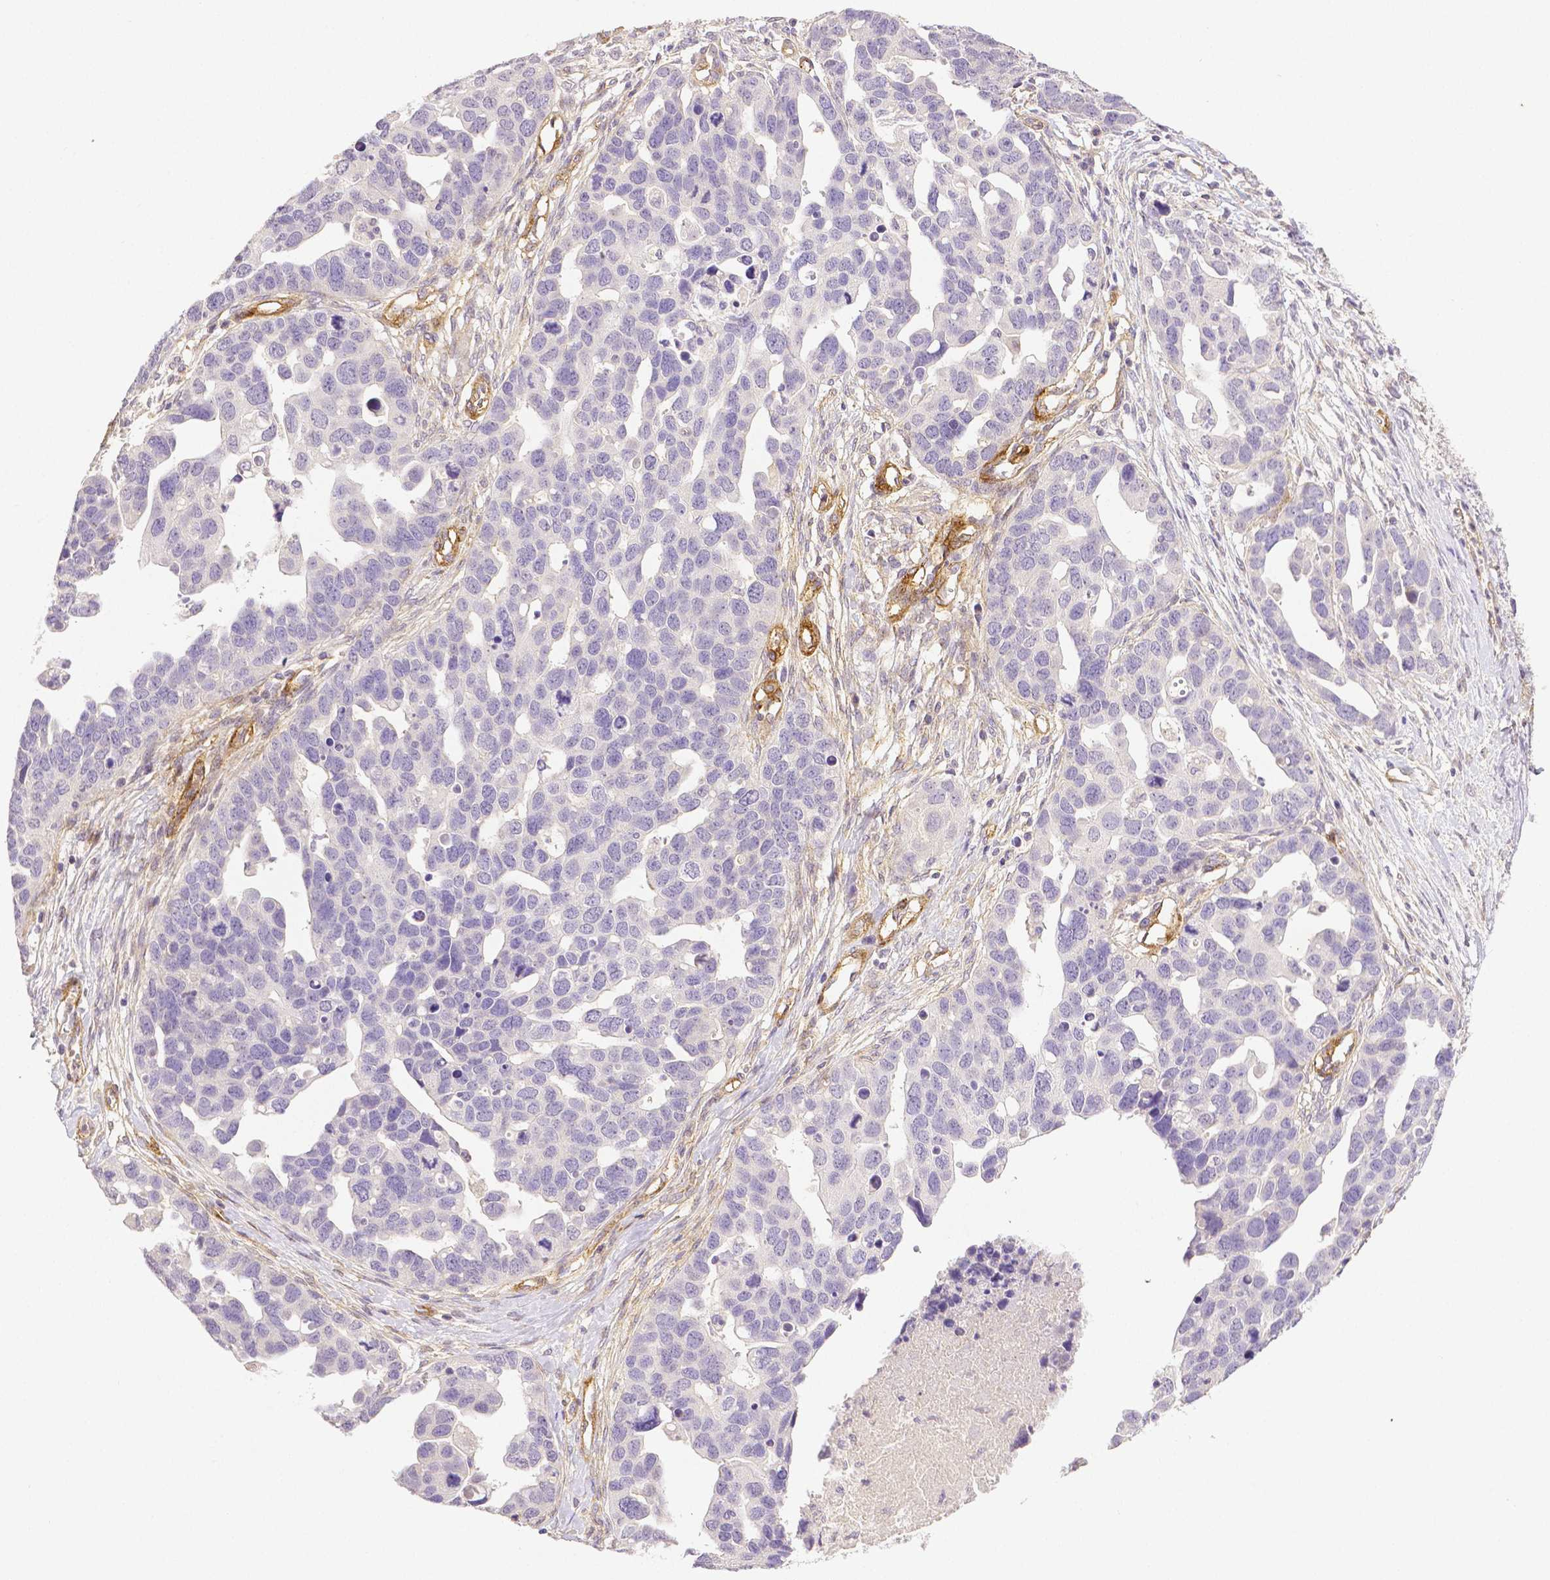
{"staining": {"intensity": "negative", "quantity": "none", "location": "none"}, "tissue": "ovarian cancer", "cell_type": "Tumor cells", "image_type": "cancer", "snomed": [{"axis": "morphology", "description": "Cystadenocarcinoma, serous, NOS"}, {"axis": "topography", "description": "Ovary"}], "caption": "Immunohistochemistry photomicrograph of ovarian cancer (serous cystadenocarcinoma) stained for a protein (brown), which displays no expression in tumor cells.", "gene": "THY1", "patient": {"sex": "female", "age": 54}}